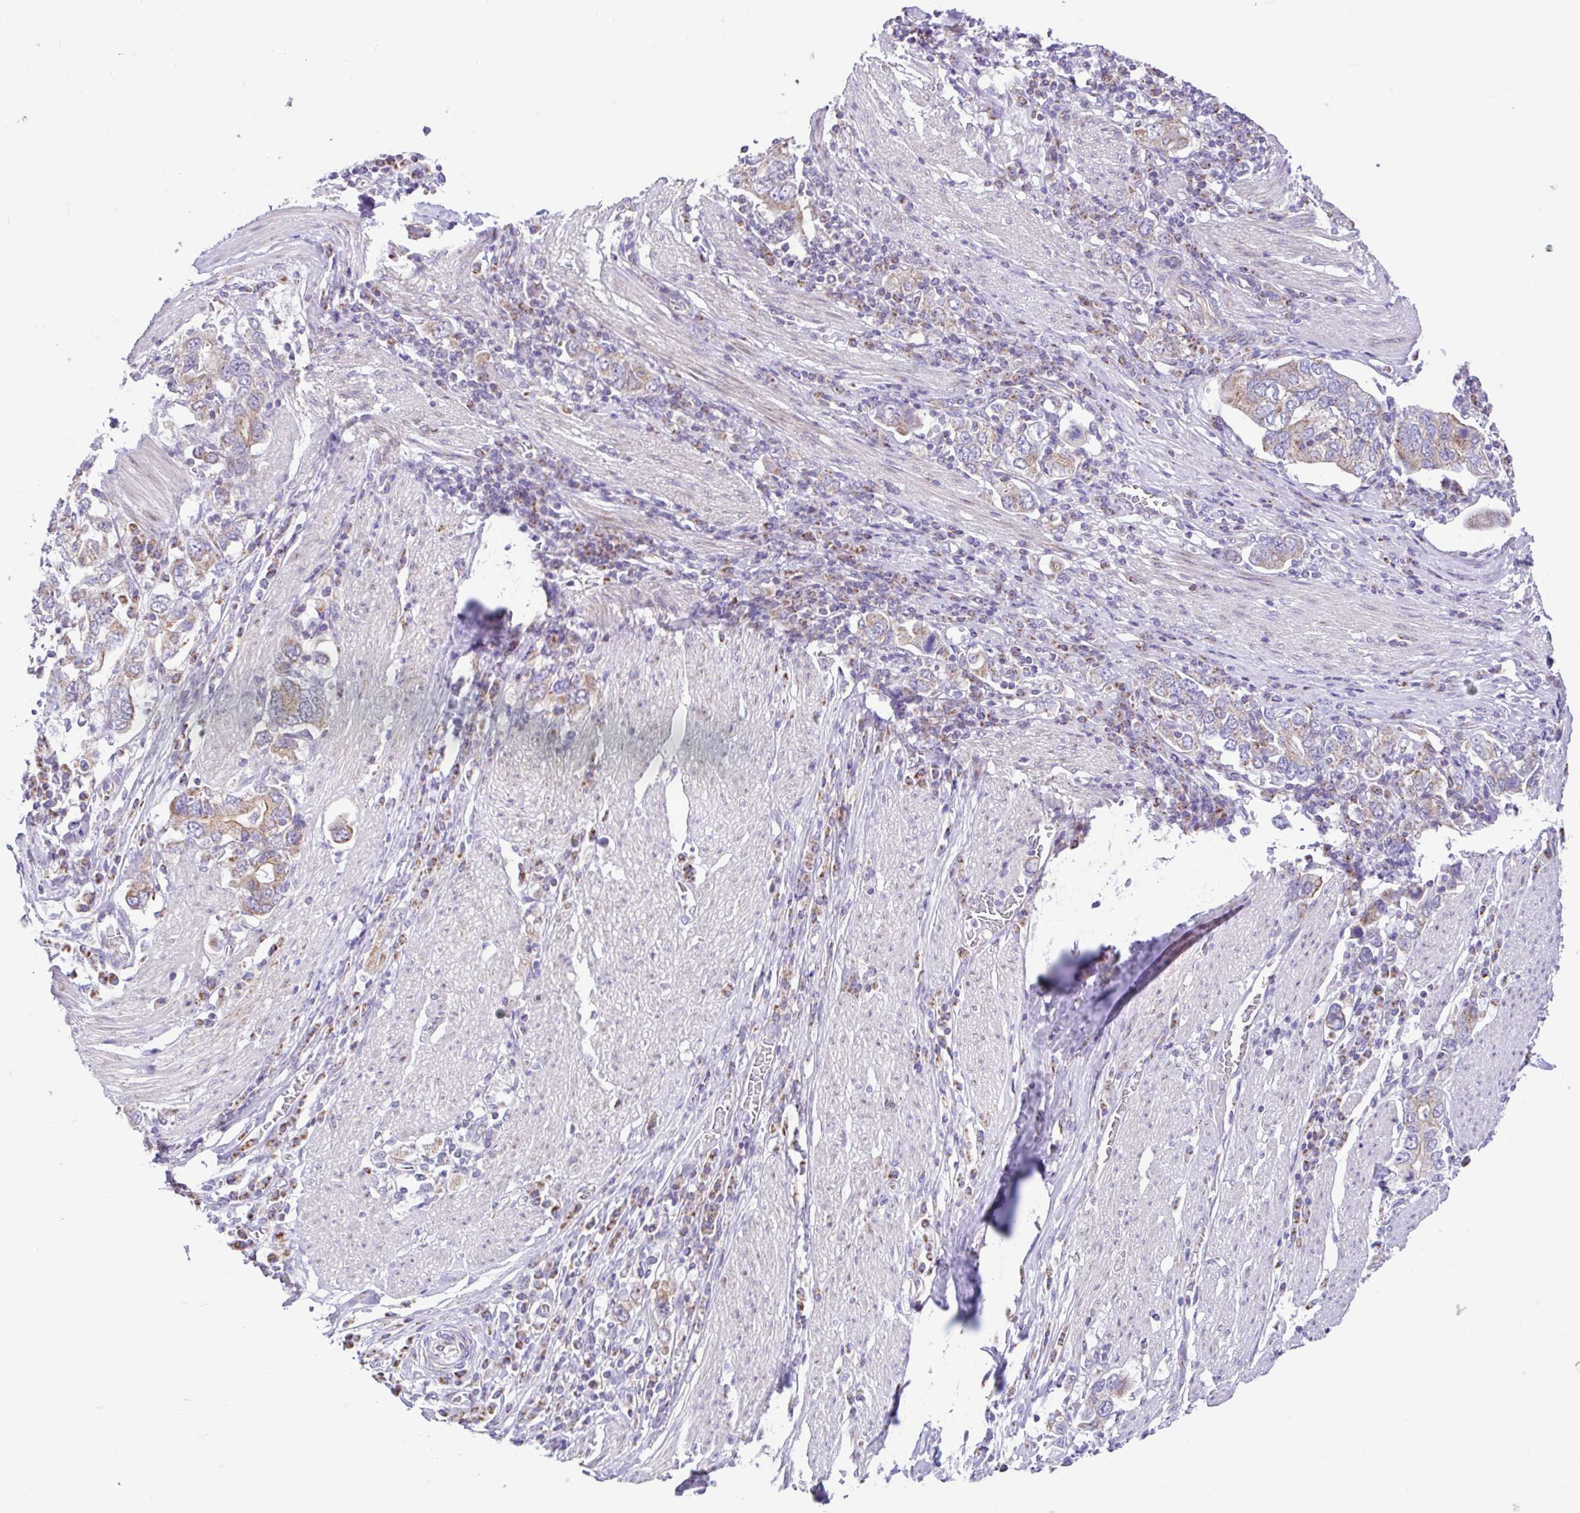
{"staining": {"intensity": "moderate", "quantity": ">75%", "location": "cytoplasmic/membranous"}, "tissue": "stomach cancer", "cell_type": "Tumor cells", "image_type": "cancer", "snomed": [{"axis": "morphology", "description": "Adenocarcinoma, NOS"}, {"axis": "topography", "description": "Stomach, upper"}, {"axis": "topography", "description": "Stomach"}], "caption": "Immunohistochemical staining of adenocarcinoma (stomach) shows moderate cytoplasmic/membranous protein expression in about >75% of tumor cells.", "gene": "NDUFS2", "patient": {"sex": "male", "age": 62}}